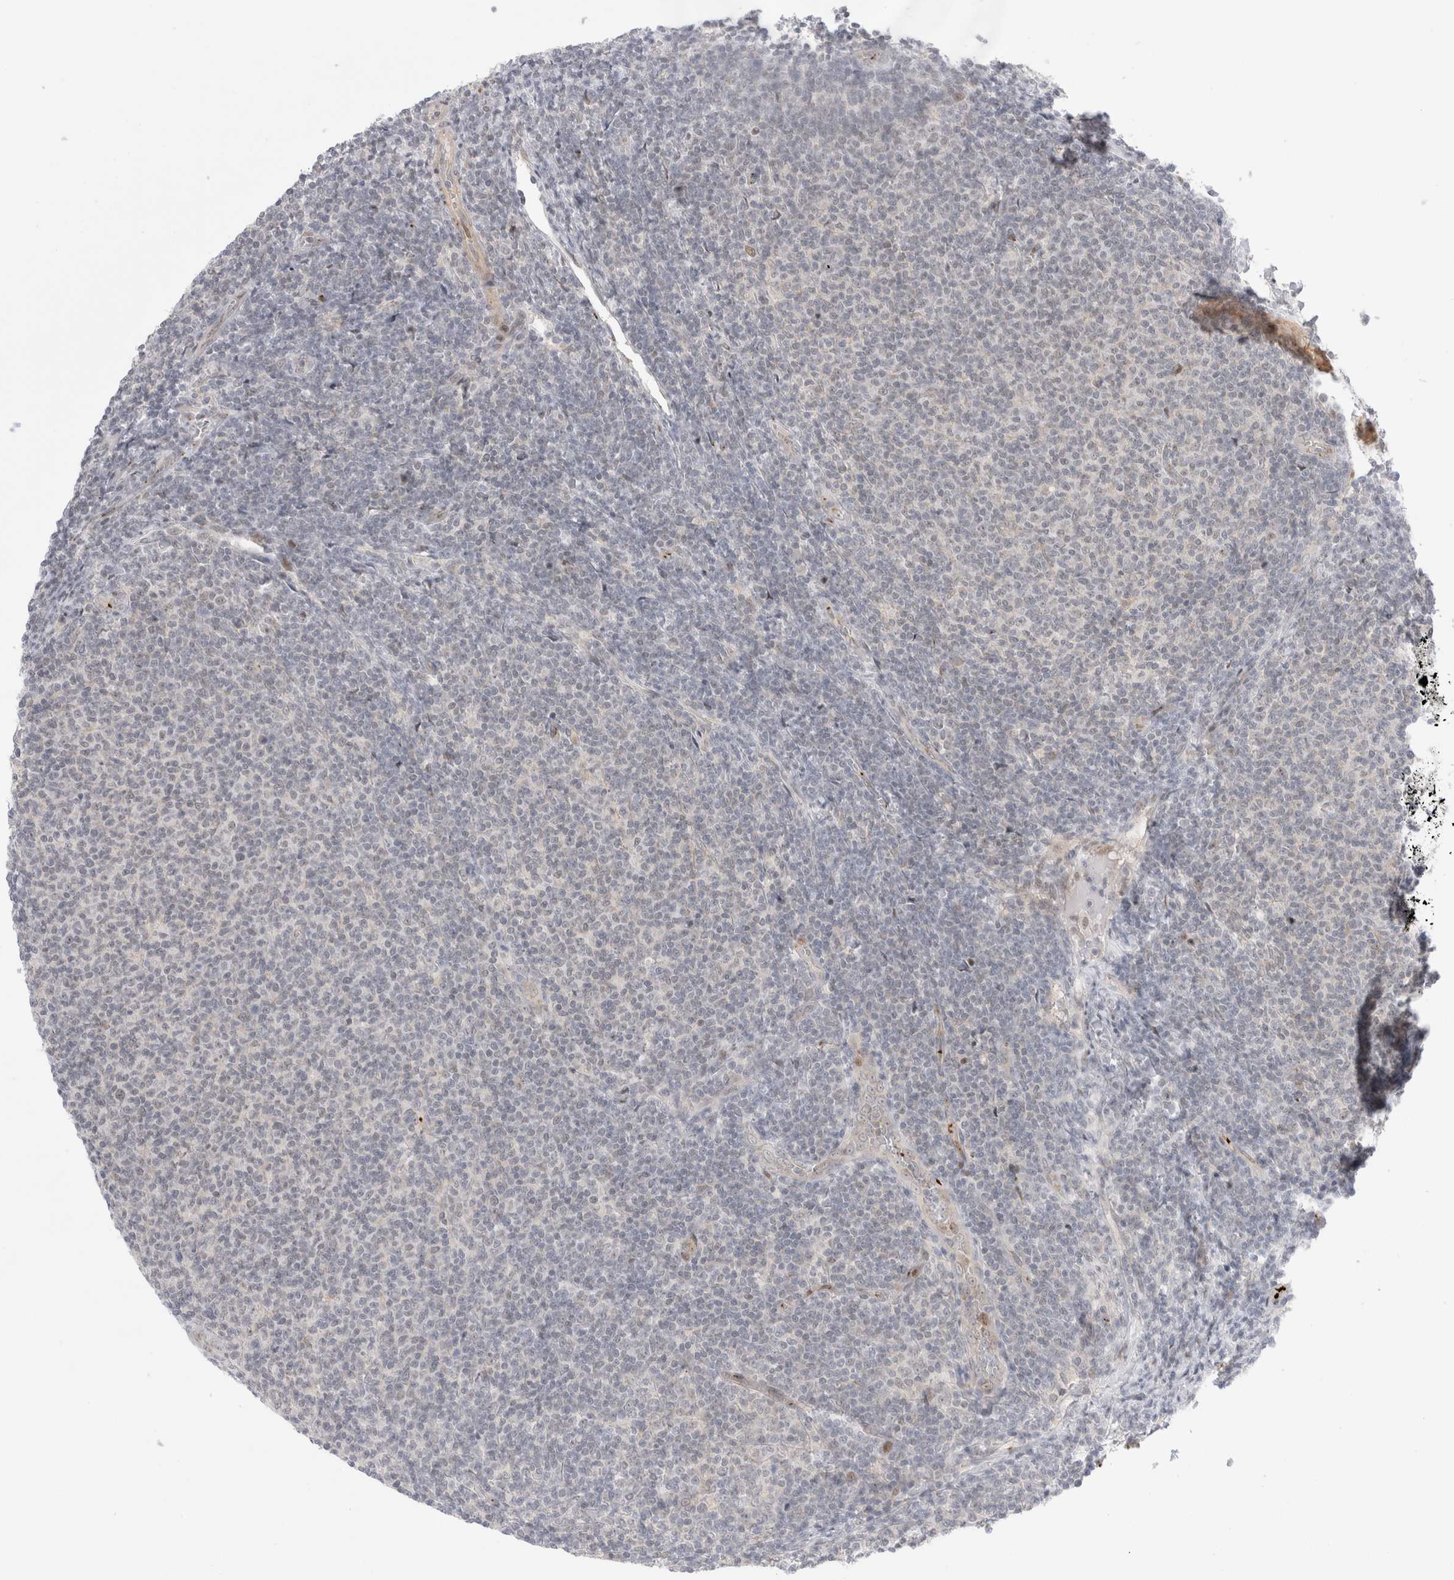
{"staining": {"intensity": "negative", "quantity": "none", "location": "none"}, "tissue": "lymphoma", "cell_type": "Tumor cells", "image_type": "cancer", "snomed": [{"axis": "morphology", "description": "Malignant lymphoma, non-Hodgkin's type, Low grade"}, {"axis": "topography", "description": "Lymph node"}], "caption": "An immunohistochemistry image of malignant lymphoma, non-Hodgkin's type (low-grade) is shown. There is no staining in tumor cells of malignant lymphoma, non-Hodgkin's type (low-grade).", "gene": "VPS28", "patient": {"sex": "male", "age": 66}}